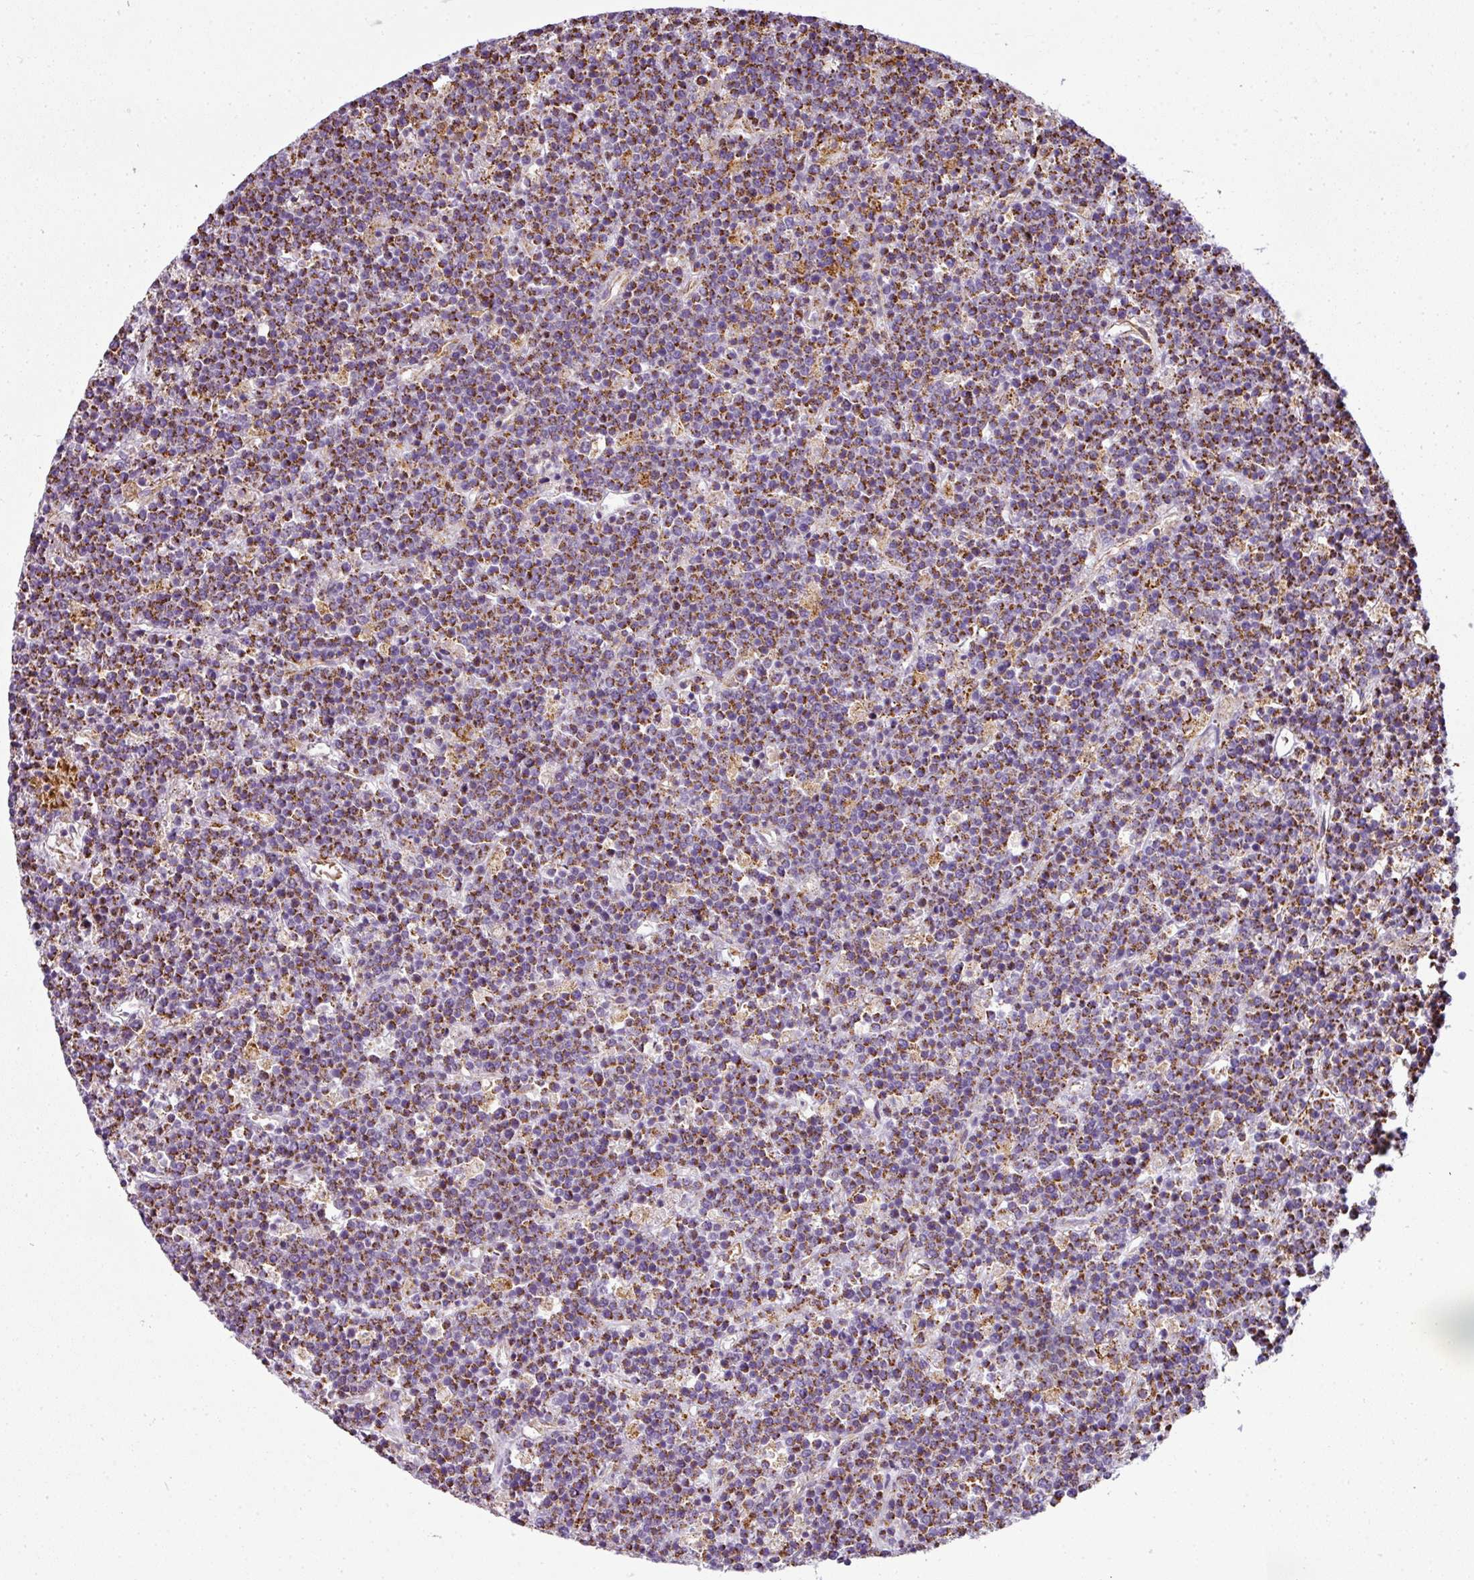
{"staining": {"intensity": "moderate", "quantity": "25%-75%", "location": "cytoplasmic/membranous"}, "tissue": "lymphoma", "cell_type": "Tumor cells", "image_type": "cancer", "snomed": [{"axis": "morphology", "description": "Malignant lymphoma, non-Hodgkin's type, High grade"}, {"axis": "topography", "description": "Ovary"}], "caption": "Protein analysis of lymphoma tissue demonstrates moderate cytoplasmic/membranous positivity in about 25%-75% of tumor cells.", "gene": "ANKRD18A", "patient": {"sex": "female", "age": 56}}